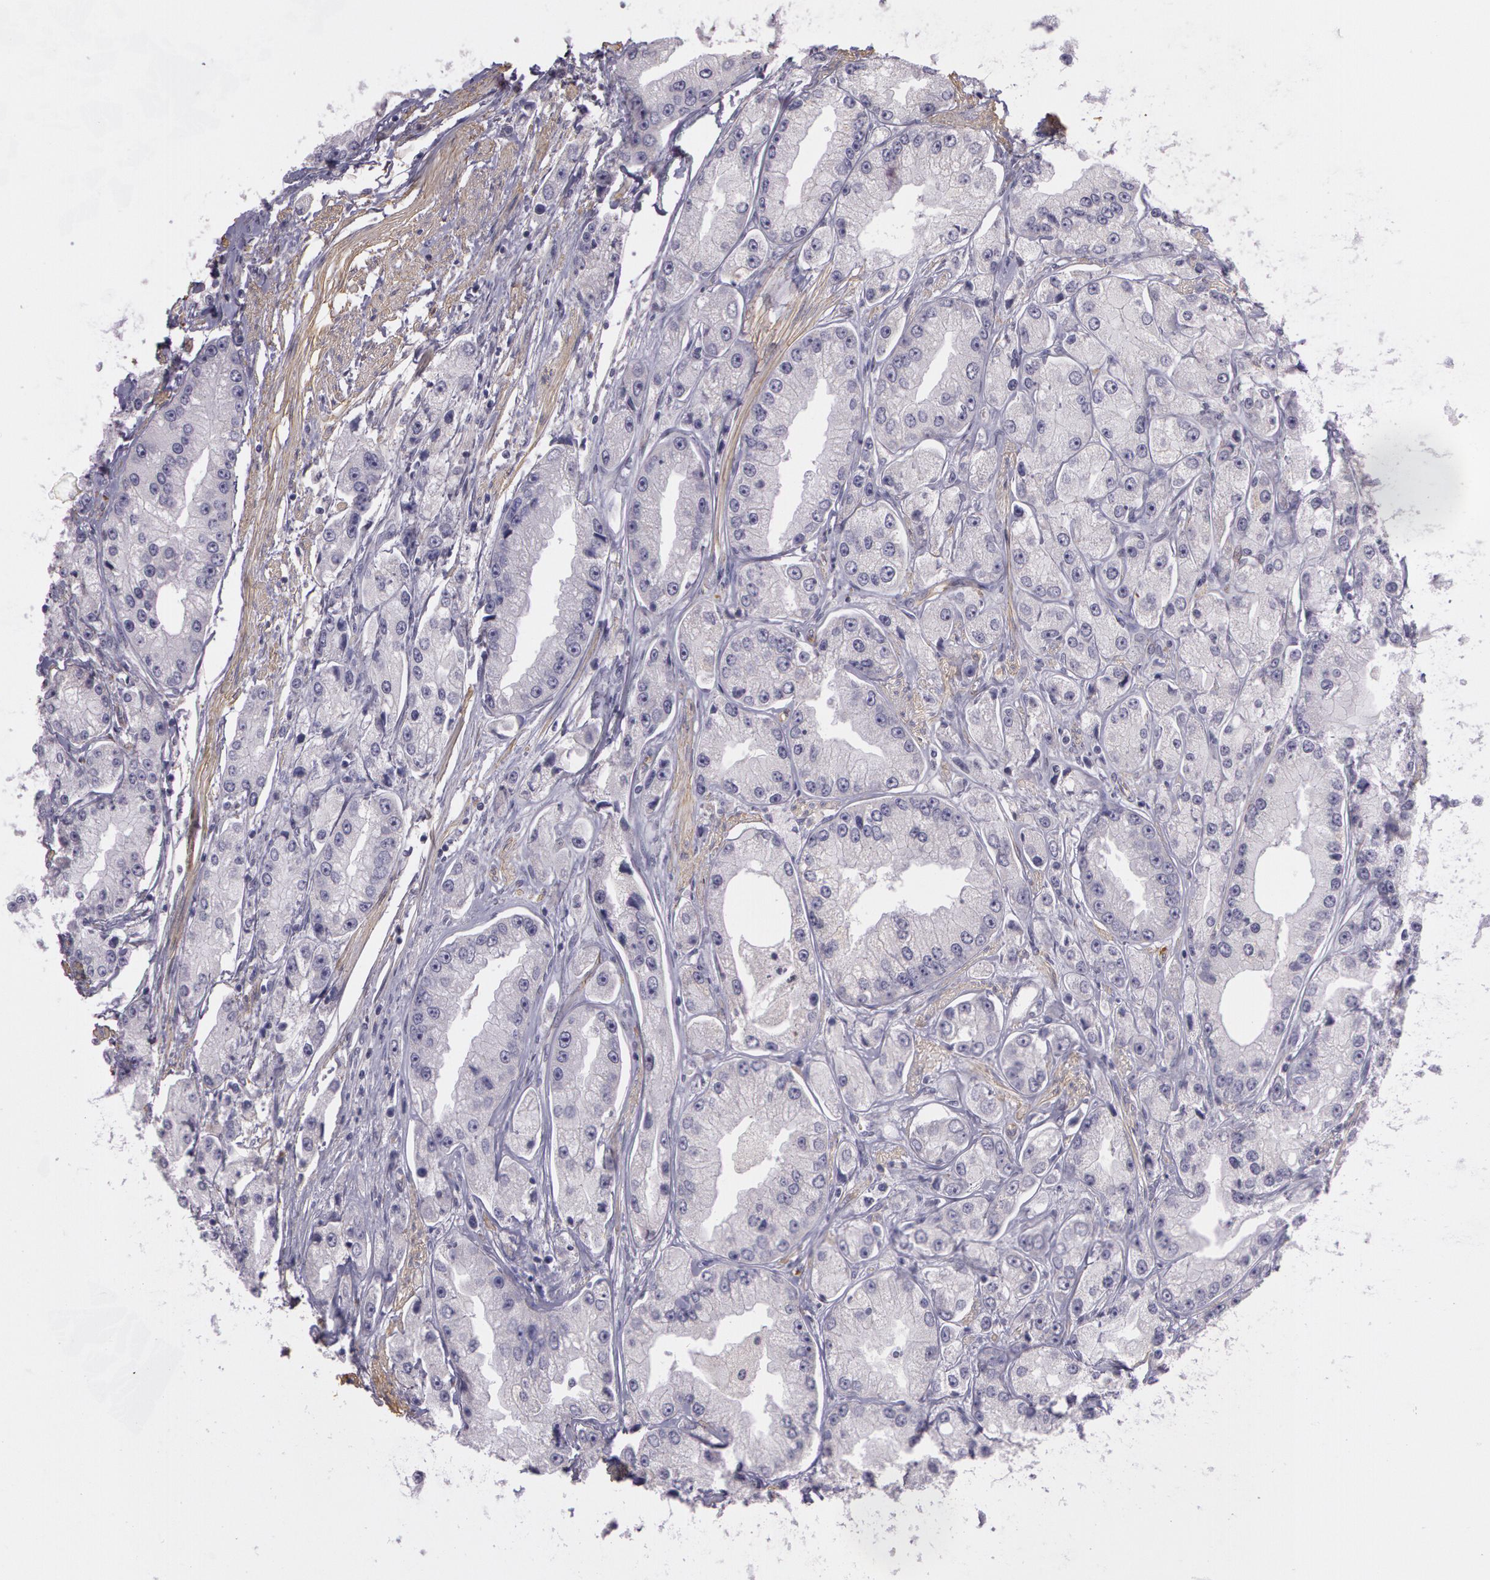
{"staining": {"intensity": "negative", "quantity": "none", "location": "none"}, "tissue": "prostate cancer", "cell_type": "Tumor cells", "image_type": "cancer", "snomed": [{"axis": "morphology", "description": "Adenocarcinoma, Medium grade"}, {"axis": "topography", "description": "Prostate"}], "caption": "High magnification brightfield microscopy of prostate adenocarcinoma (medium-grade) stained with DAB (3,3'-diaminobenzidine) (brown) and counterstained with hematoxylin (blue): tumor cells show no significant expression.", "gene": "G2E3", "patient": {"sex": "male", "age": 72}}